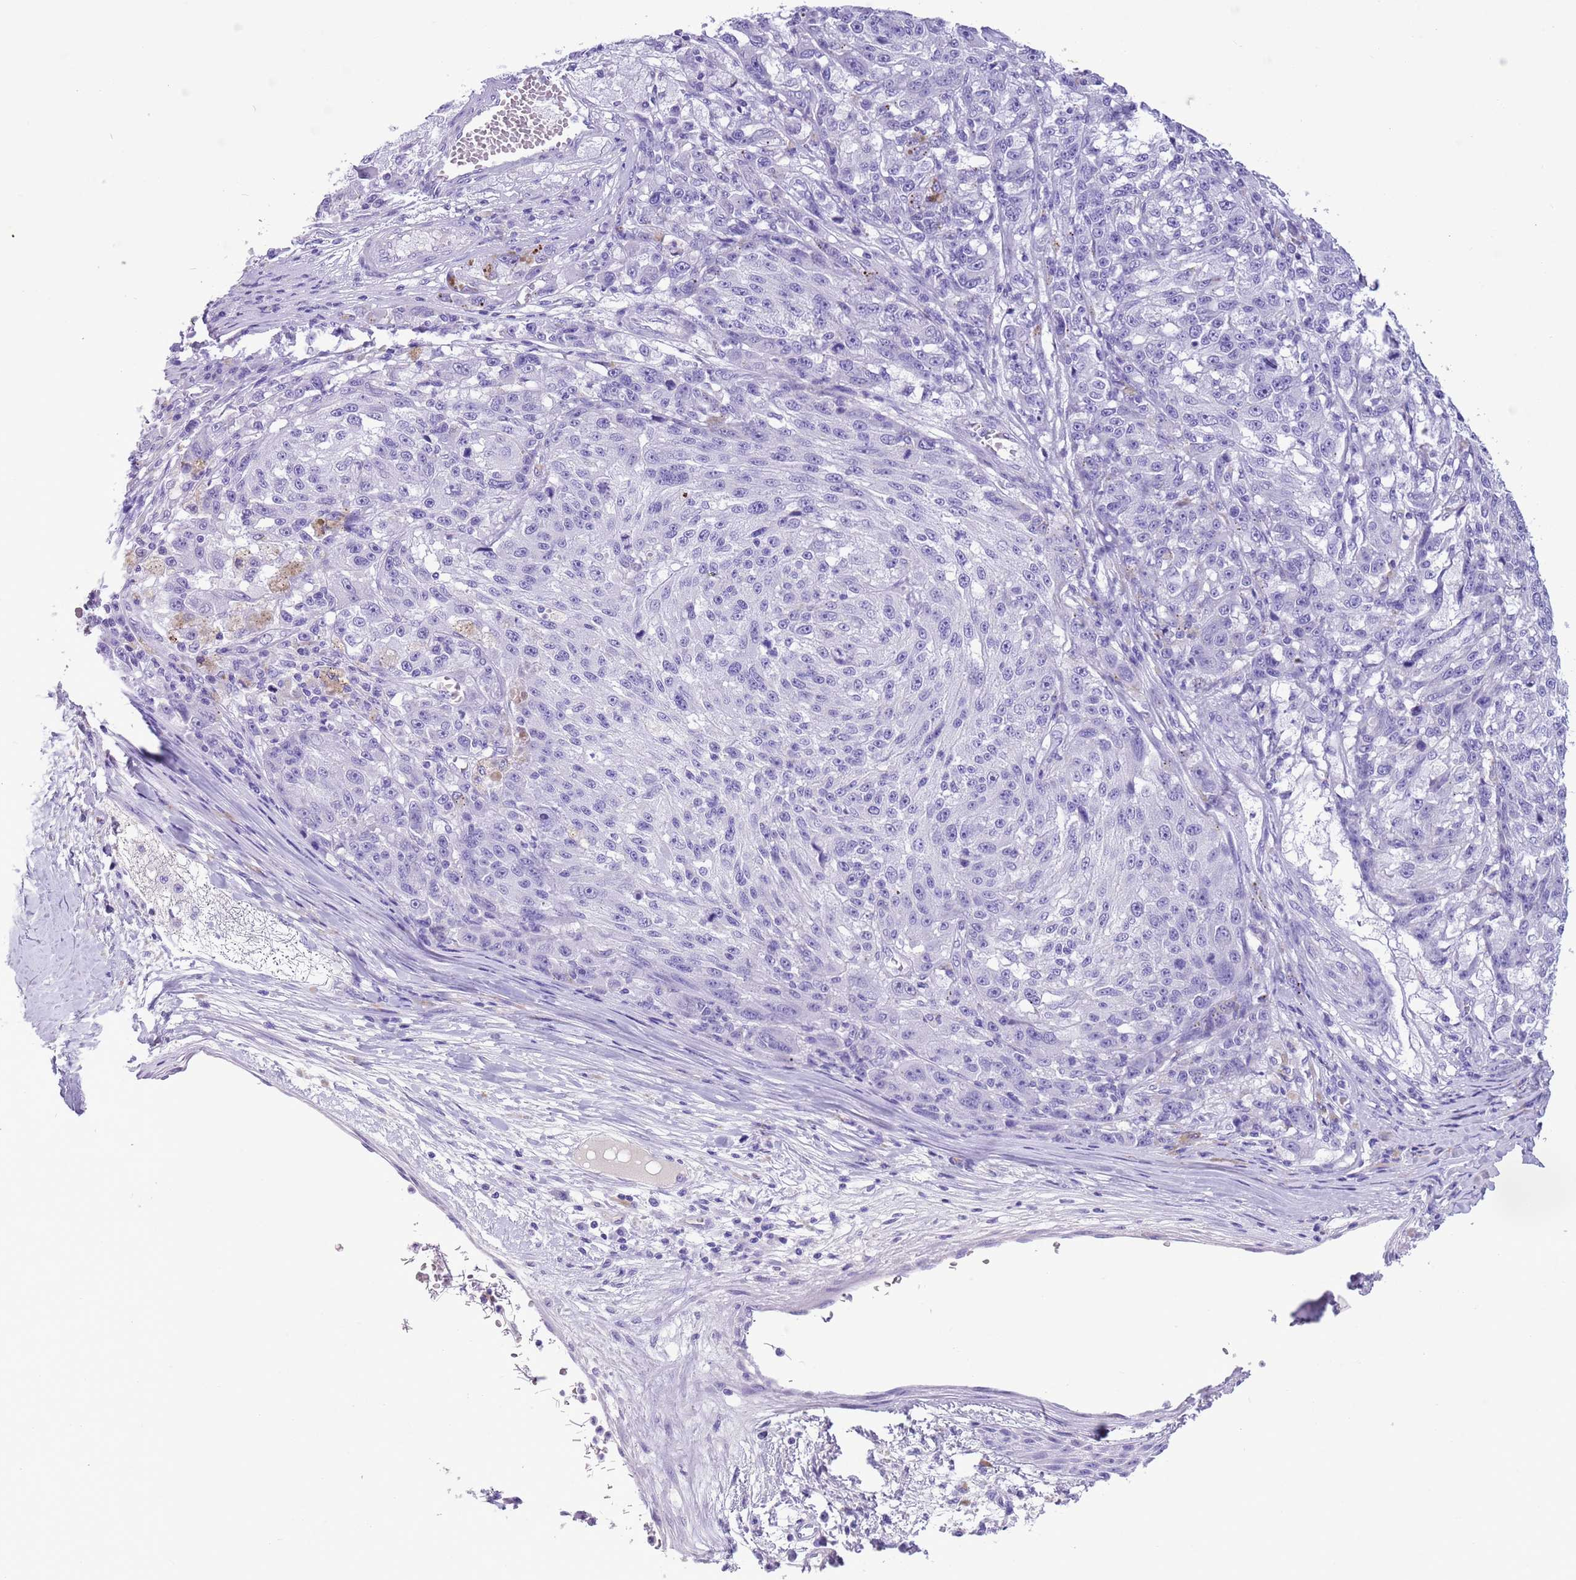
{"staining": {"intensity": "negative", "quantity": "none", "location": "none"}, "tissue": "melanoma", "cell_type": "Tumor cells", "image_type": "cancer", "snomed": [{"axis": "morphology", "description": "Malignant melanoma, NOS"}, {"axis": "topography", "description": "Skin"}], "caption": "Tumor cells show no significant protein staining in melanoma.", "gene": "TBC1D10B", "patient": {"sex": "male", "age": 53}}